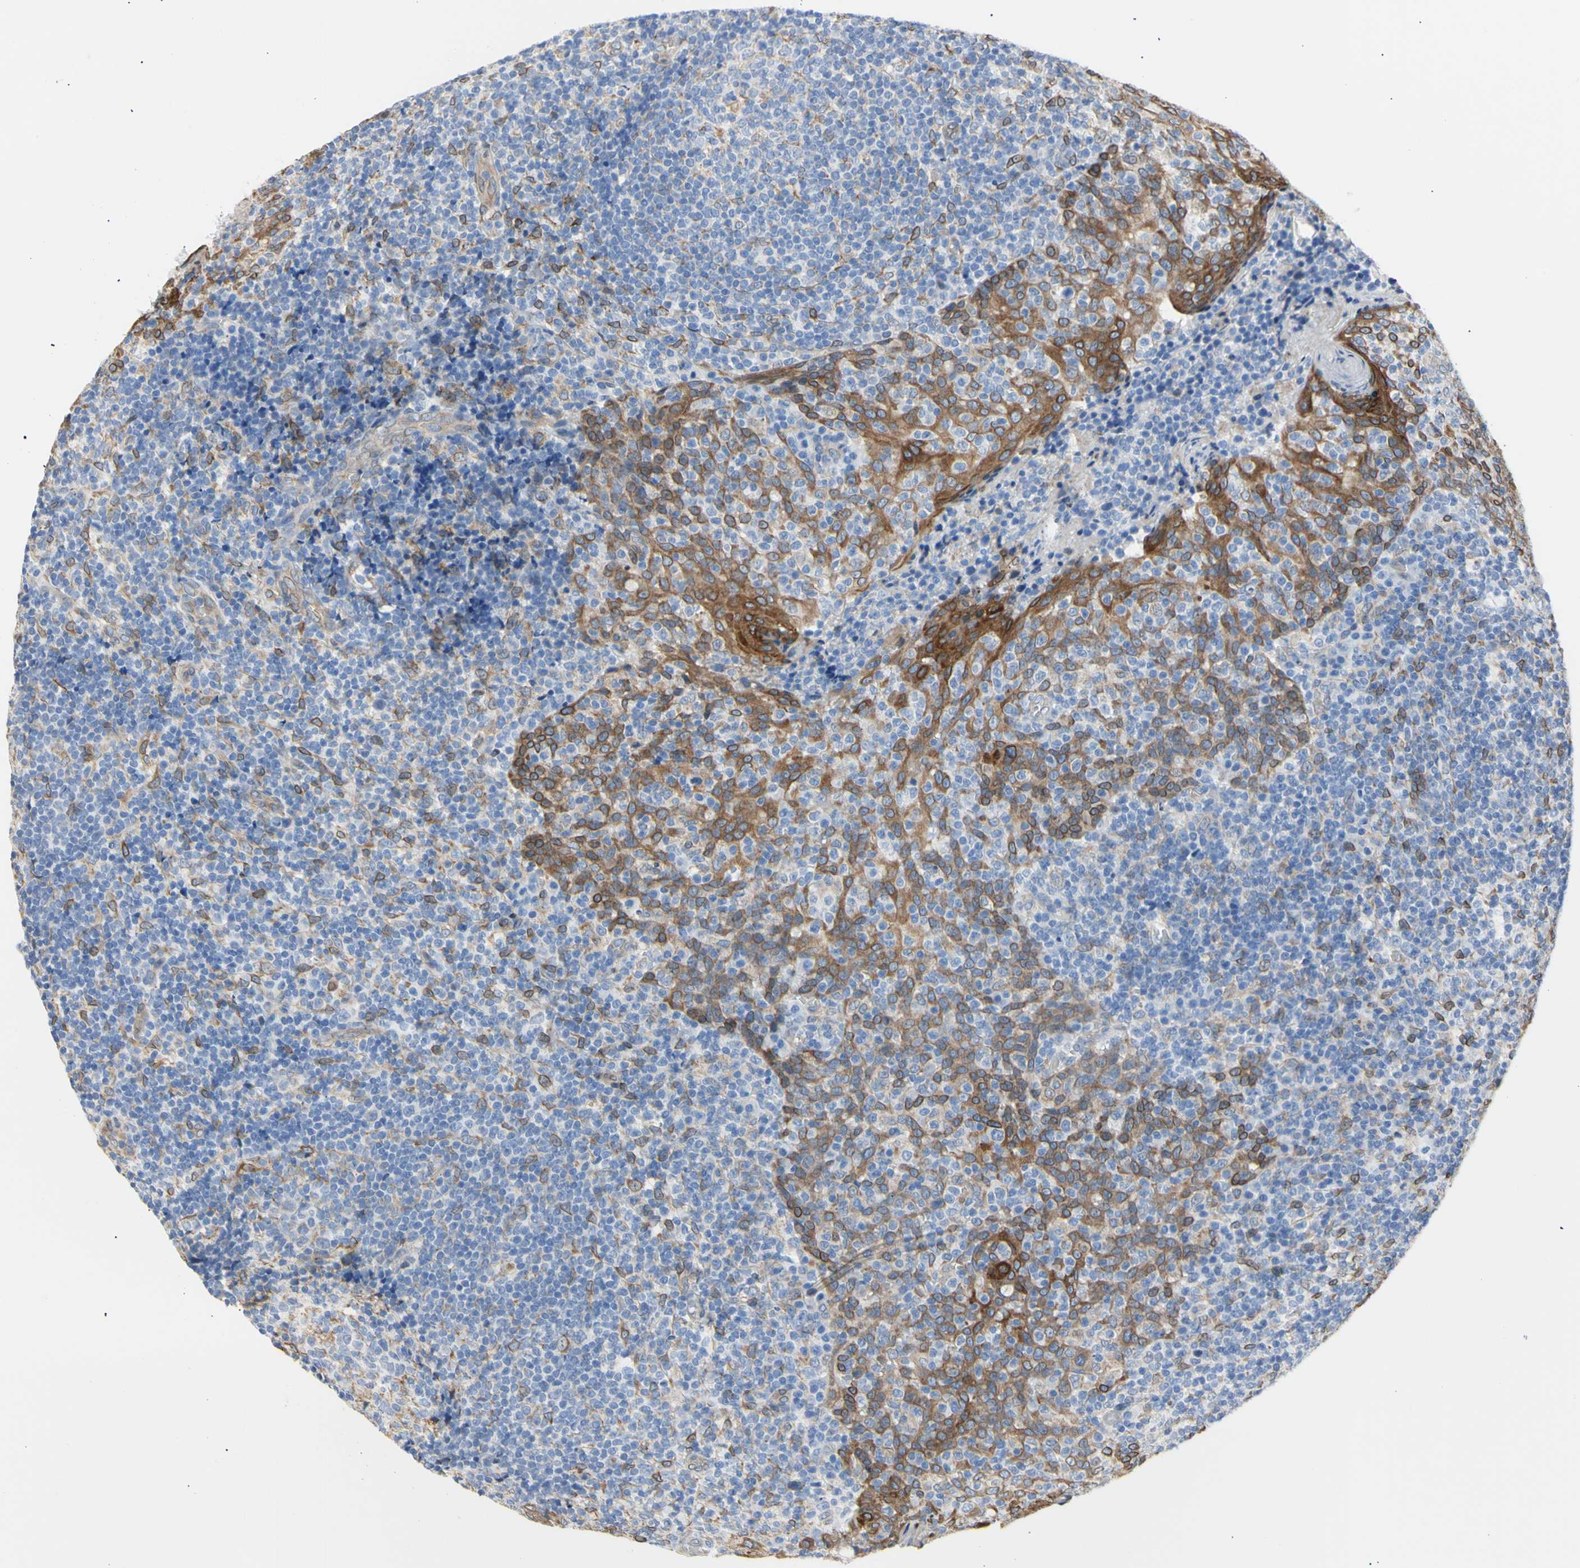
{"staining": {"intensity": "moderate", "quantity": "25%-75%", "location": "cytoplasmic/membranous"}, "tissue": "tonsil", "cell_type": "Germinal center cells", "image_type": "normal", "snomed": [{"axis": "morphology", "description": "Normal tissue, NOS"}, {"axis": "topography", "description": "Tonsil"}], "caption": "Immunohistochemistry (IHC) (DAB) staining of benign human tonsil shows moderate cytoplasmic/membranous protein staining in about 25%-75% of germinal center cells.", "gene": "ERLIN1", "patient": {"sex": "female", "age": 19}}